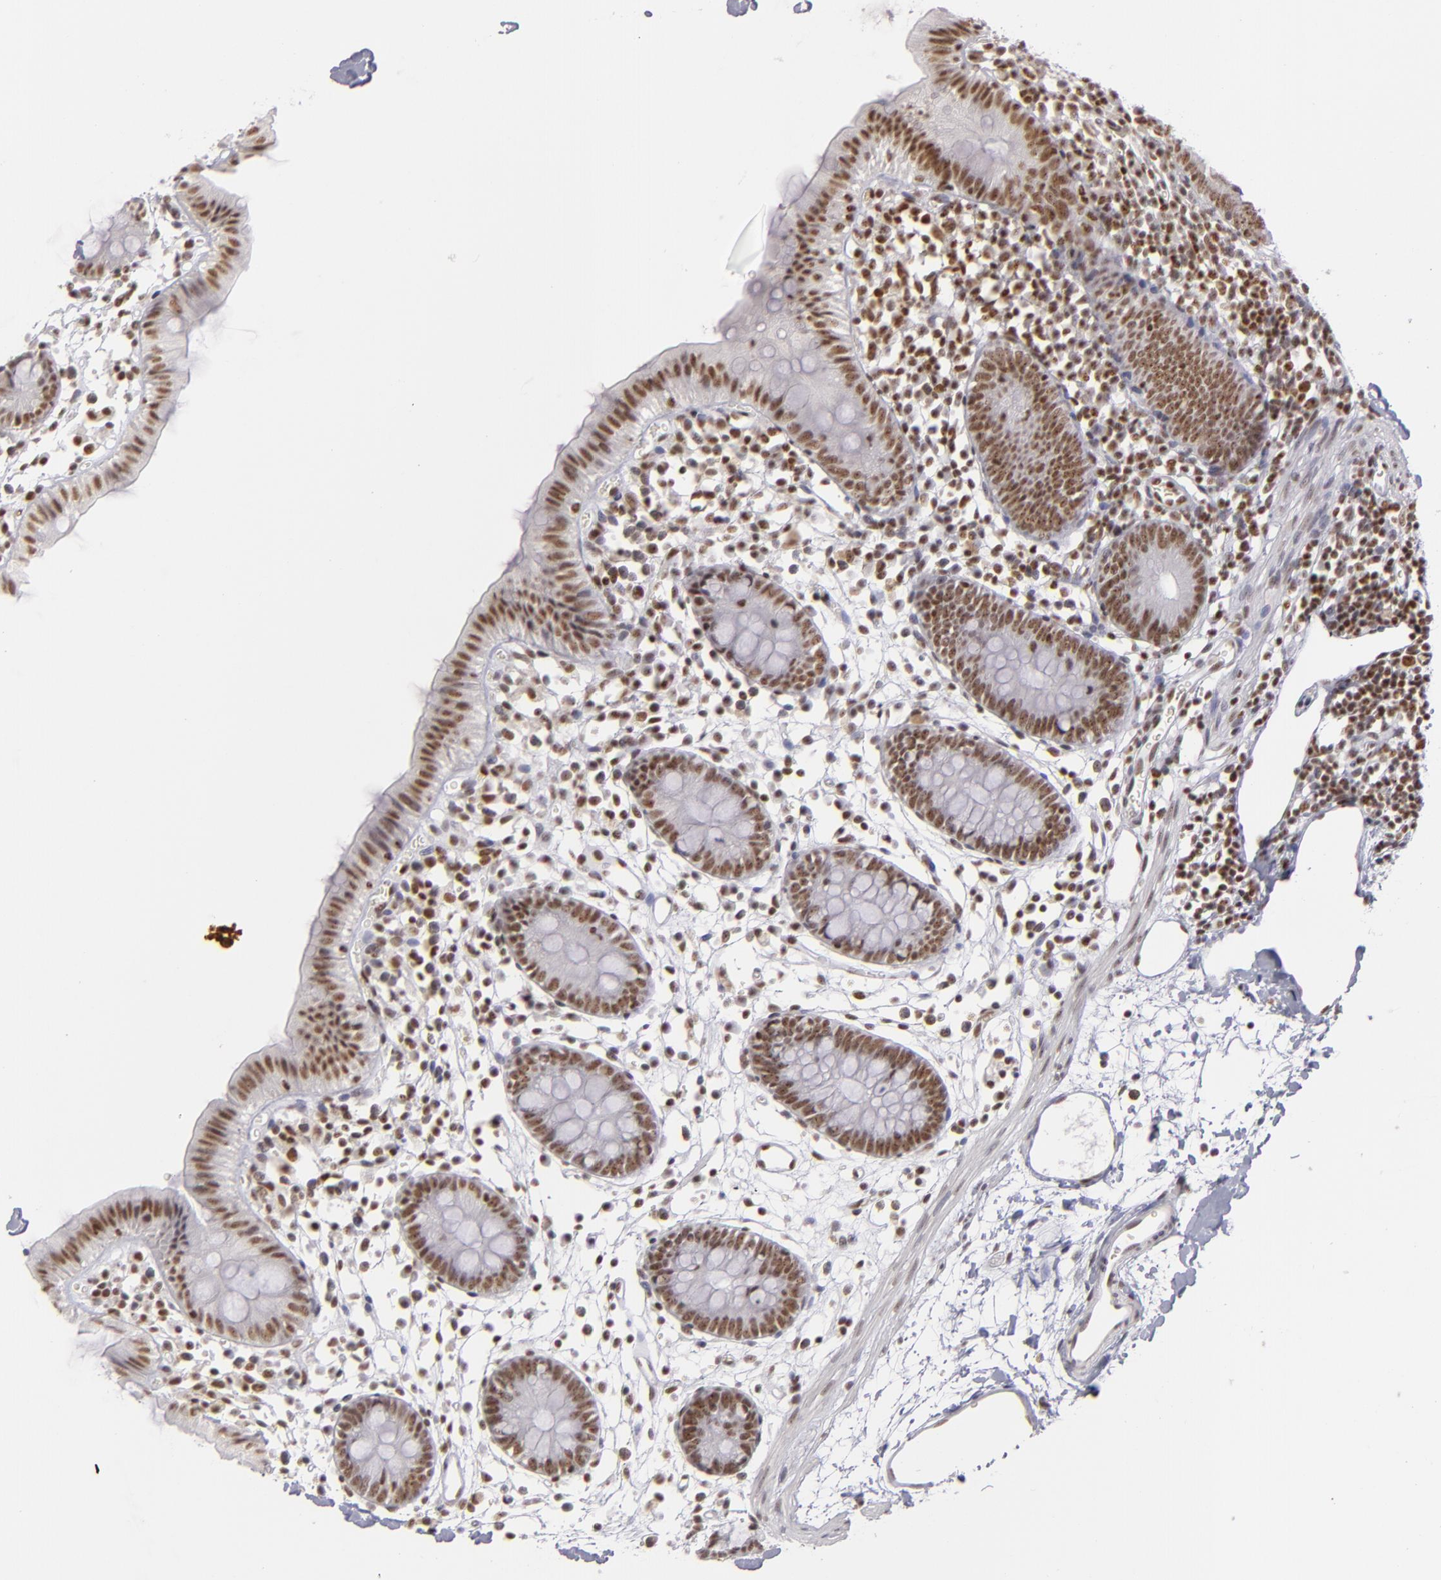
{"staining": {"intensity": "weak", "quantity": "25%-75%", "location": "nuclear"}, "tissue": "colon", "cell_type": "Endothelial cells", "image_type": "normal", "snomed": [{"axis": "morphology", "description": "Normal tissue, NOS"}, {"axis": "topography", "description": "Colon"}], "caption": "Weak nuclear protein positivity is appreciated in about 25%-75% of endothelial cells in colon. (Stains: DAB in brown, nuclei in blue, Microscopy: brightfield microscopy at high magnification).", "gene": "DAXX", "patient": {"sex": "male", "age": 14}}